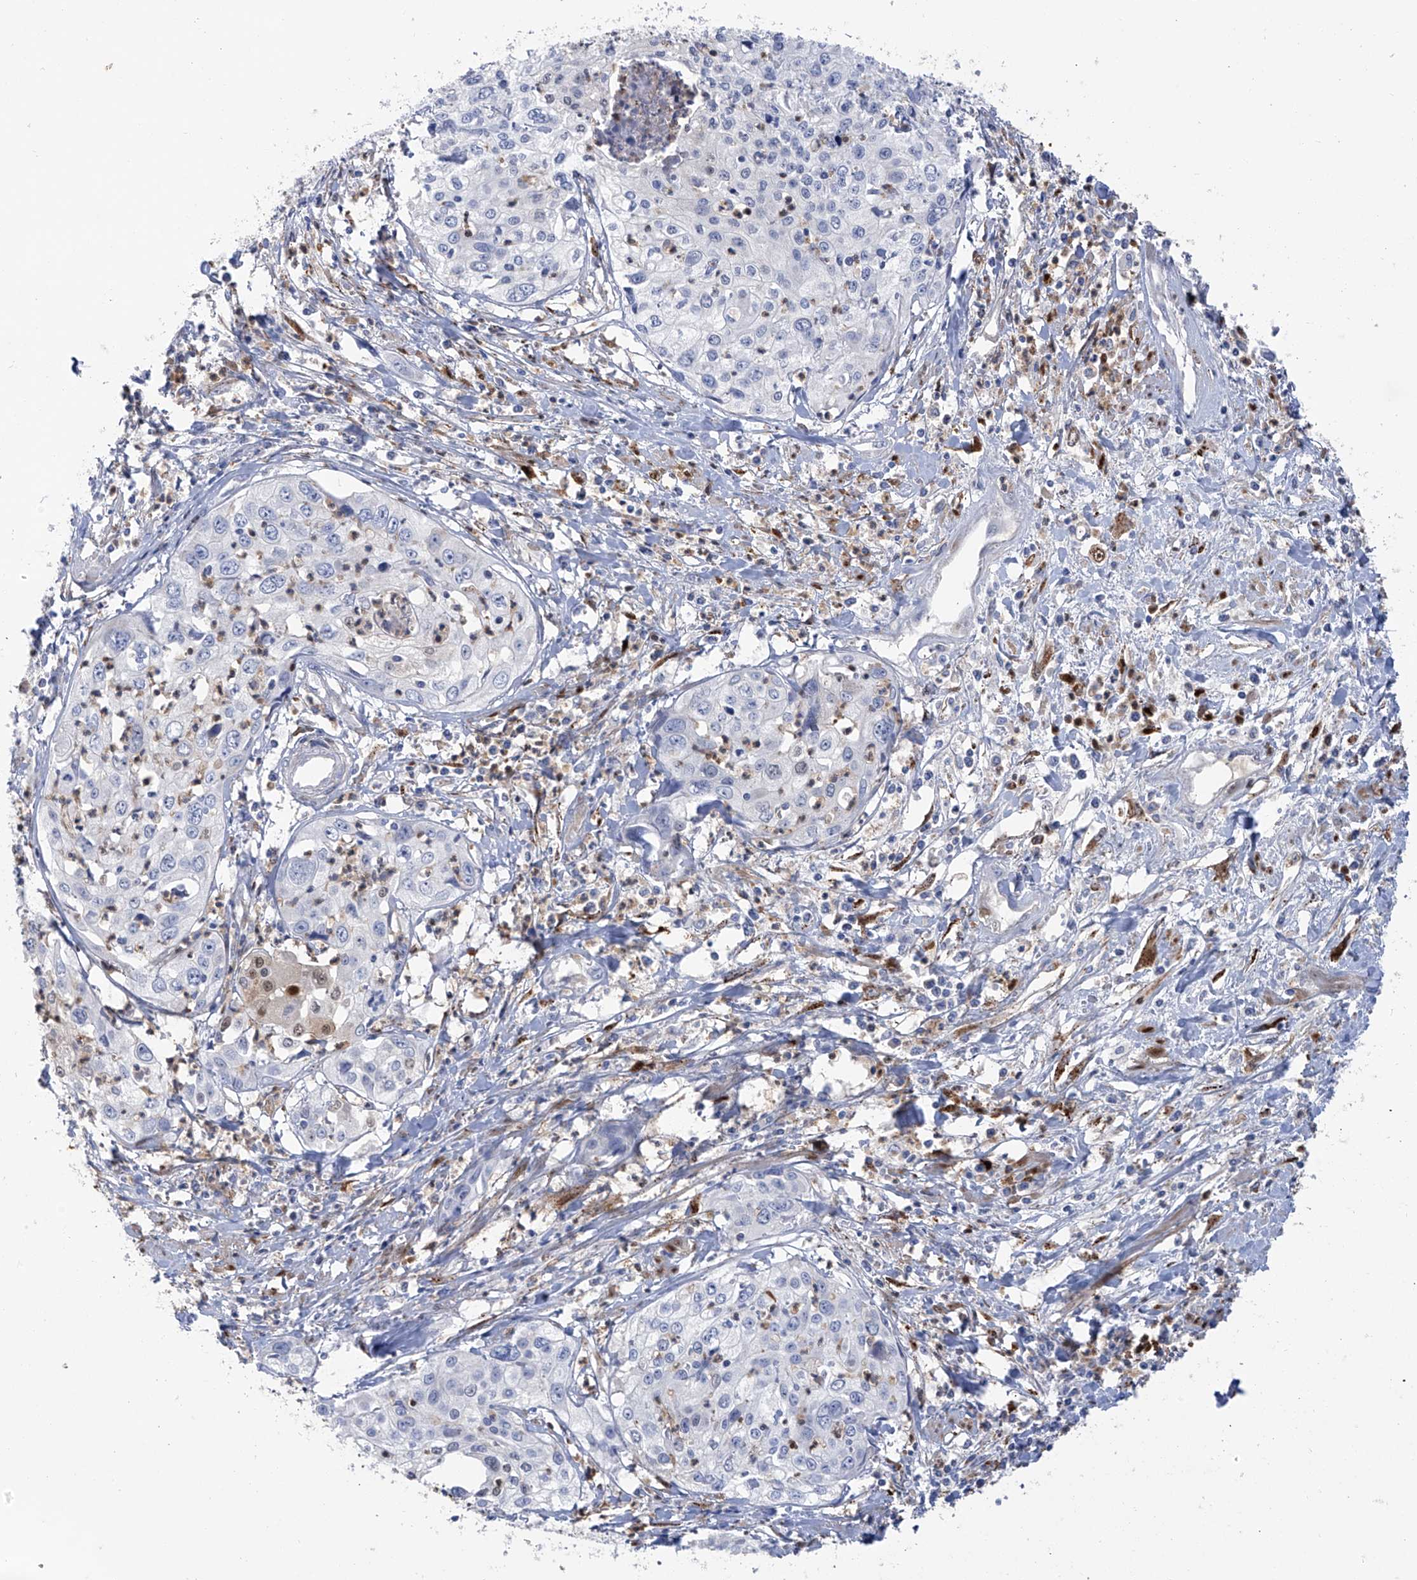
{"staining": {"intensity": "negative", "quantity": "none", "location": "none"}, "tissue": "cervical cancer", "cell_type": "Tumor cells", "image_type": "cancer", "snomed": [{"axis": "morphology", "description": "Squamous cell carcinoma, NOS"}, {"axis": "topography", "description": "Cervix"}], "caption": "Tumor cells are negative for protein expression in human cervical cancer (squamous cell carcinoma).", "gene": "PHF20", "patient": {"sex": "female", "age": 31}}